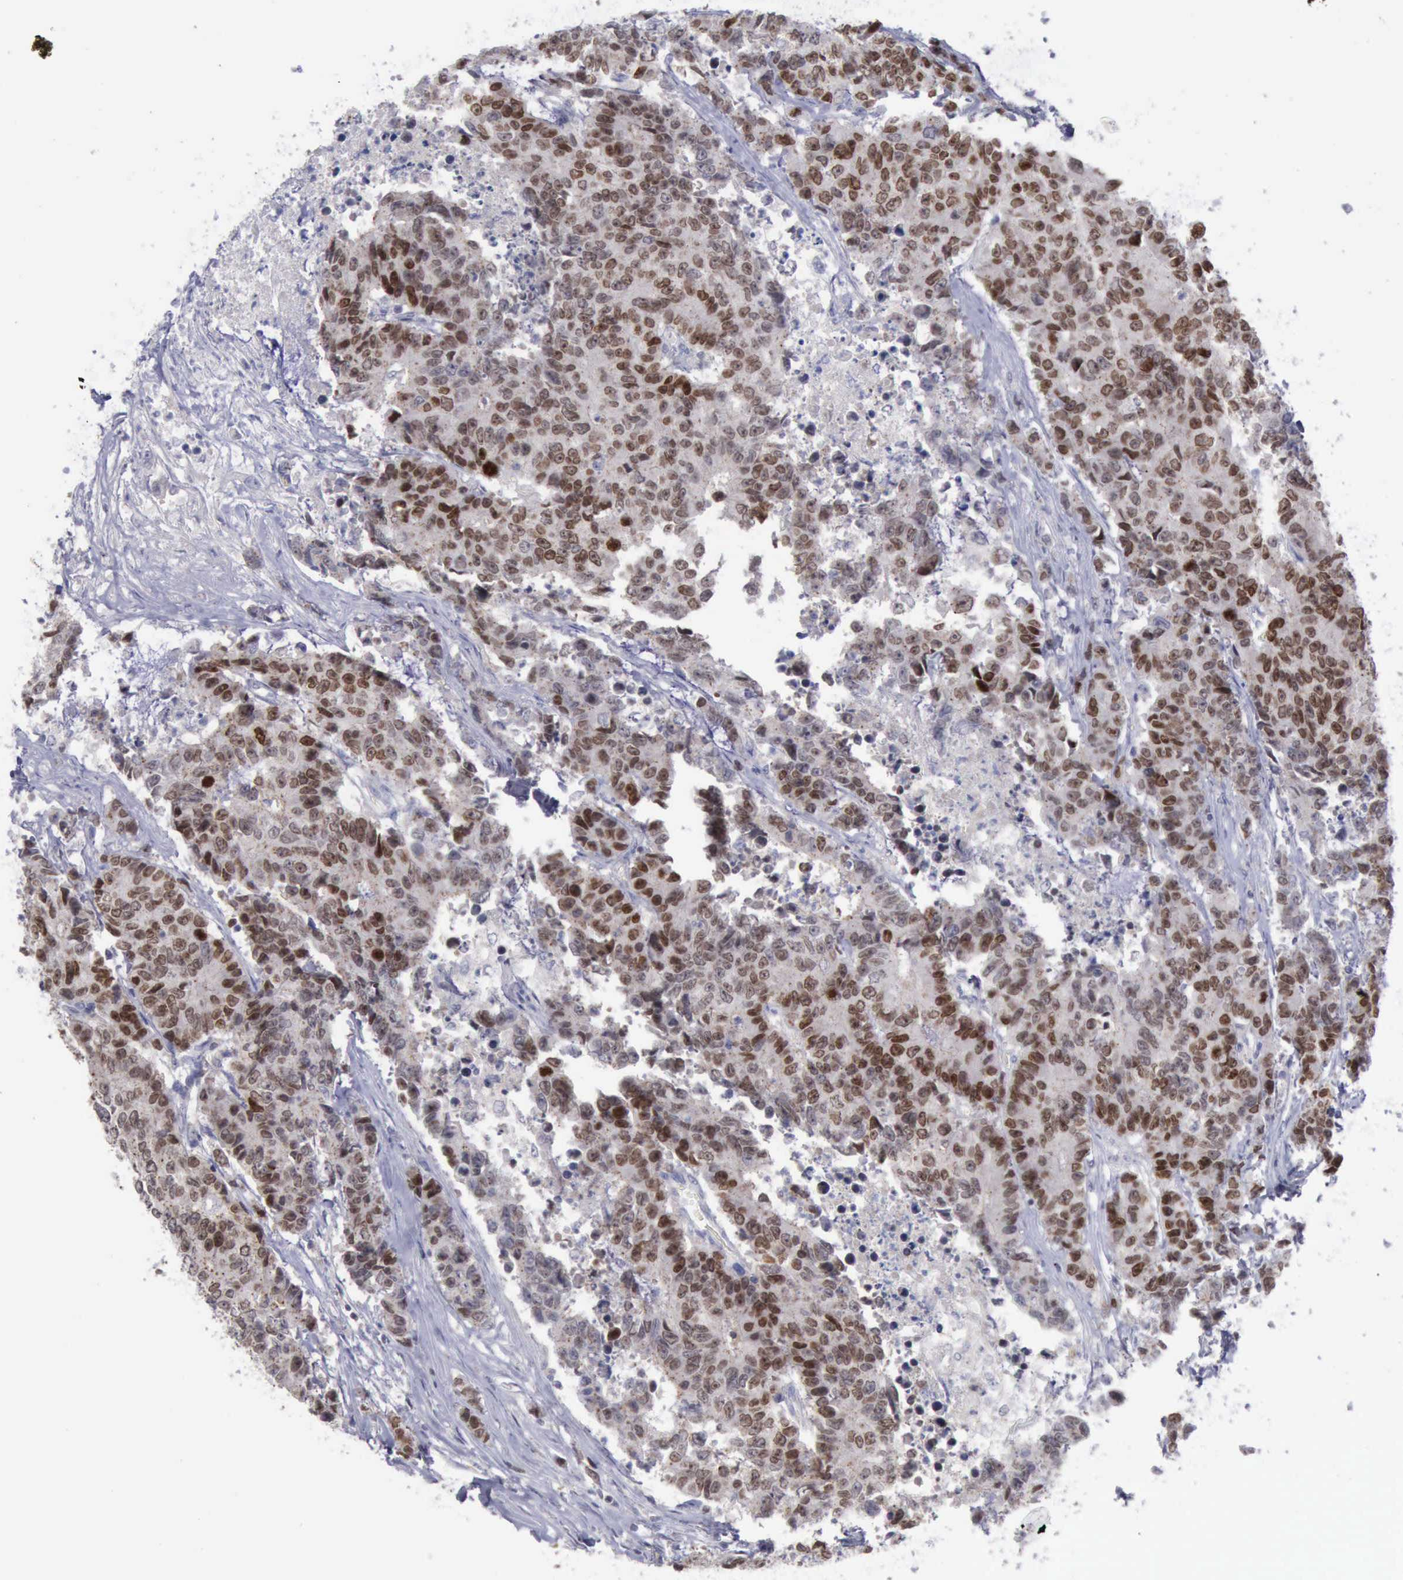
{"staining": {"intensity": "strong", "quantity": ">75%", "location": "nuclear"}, "tissue": "colorectal cancer", "cell_type": "Tumor cells", "image_type": "cancer", "snomed": [{"axis": "morphology", "description": "Adenocarcinoma, NOS"}, {"axis": "topography", "description": "Colon"}], "caption": "Immunohistochemistry (IHC) of adenocarcinoma (colorectal) displays high levels of strong nuclear staining in approximately >75% of tumor cells.", "gene": "SATB2", "patient": {"sex": "female", "age": 86}}